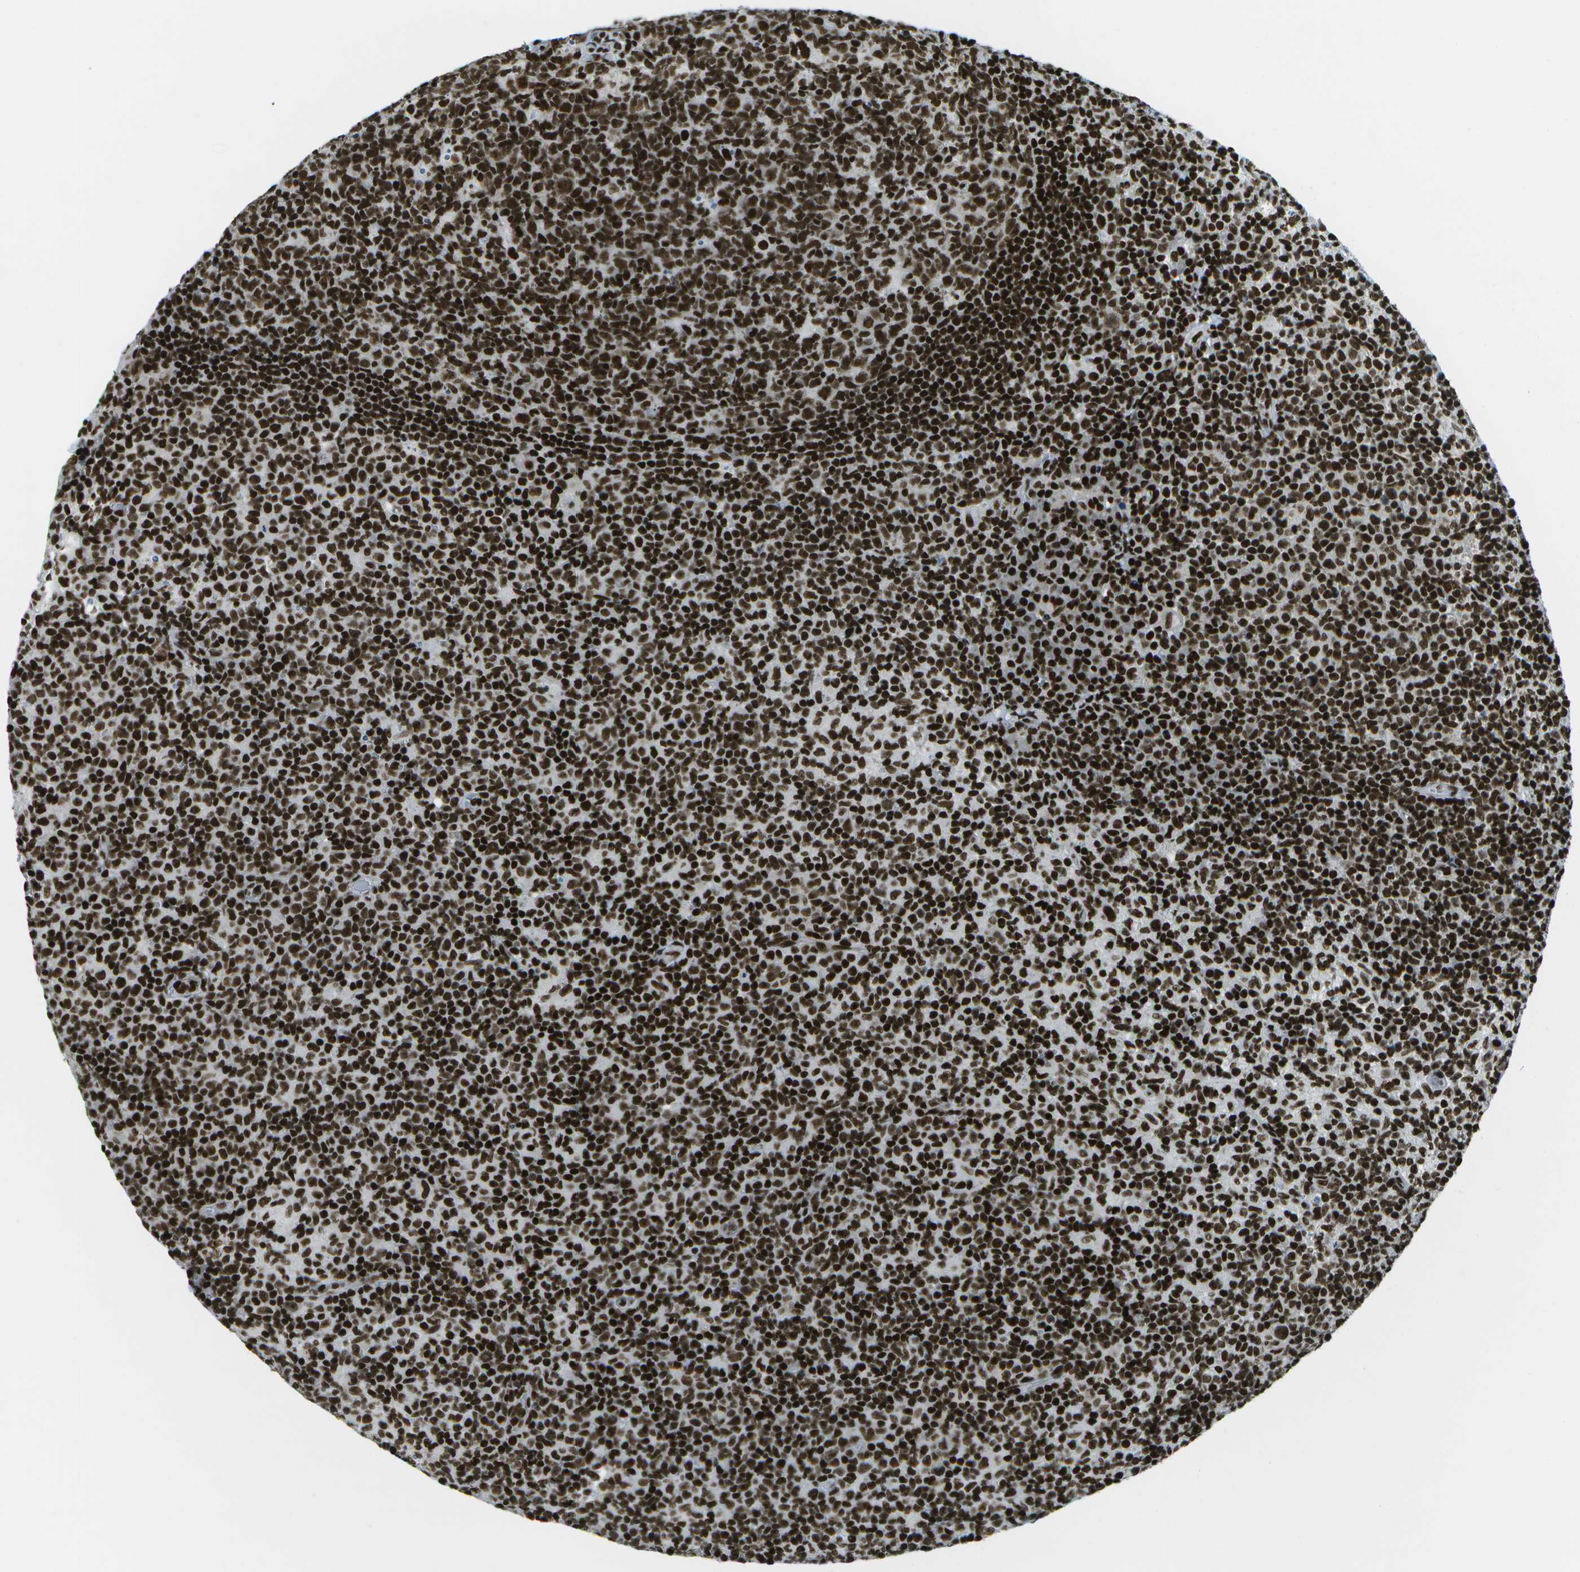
{"staining": {"intensity": "strong", "quantity": ">75%", "location": "nuclear"}, "tissue": "lymph node", "cell_type": "Germinal center cells", "image_type": "normal", "snomed": [{"axis": "morphology", "description": "Normal tissue, NOS"}, {"axis": "morphology", "description": "Inflammation, NOS"}, {"axis": "topography", "description": "Lymph node"}], "caption": "IHC photomicrograph of normal lymph node: lymph node stained using immunohistochemistry (IHC) exhibits high levels of strong protein expression localized specifically in the nuclear of germinal center cells, appearing as a nuclear brown color.", "gene": "GLYR1", "patient": {"sex": "male", "age": 55}}